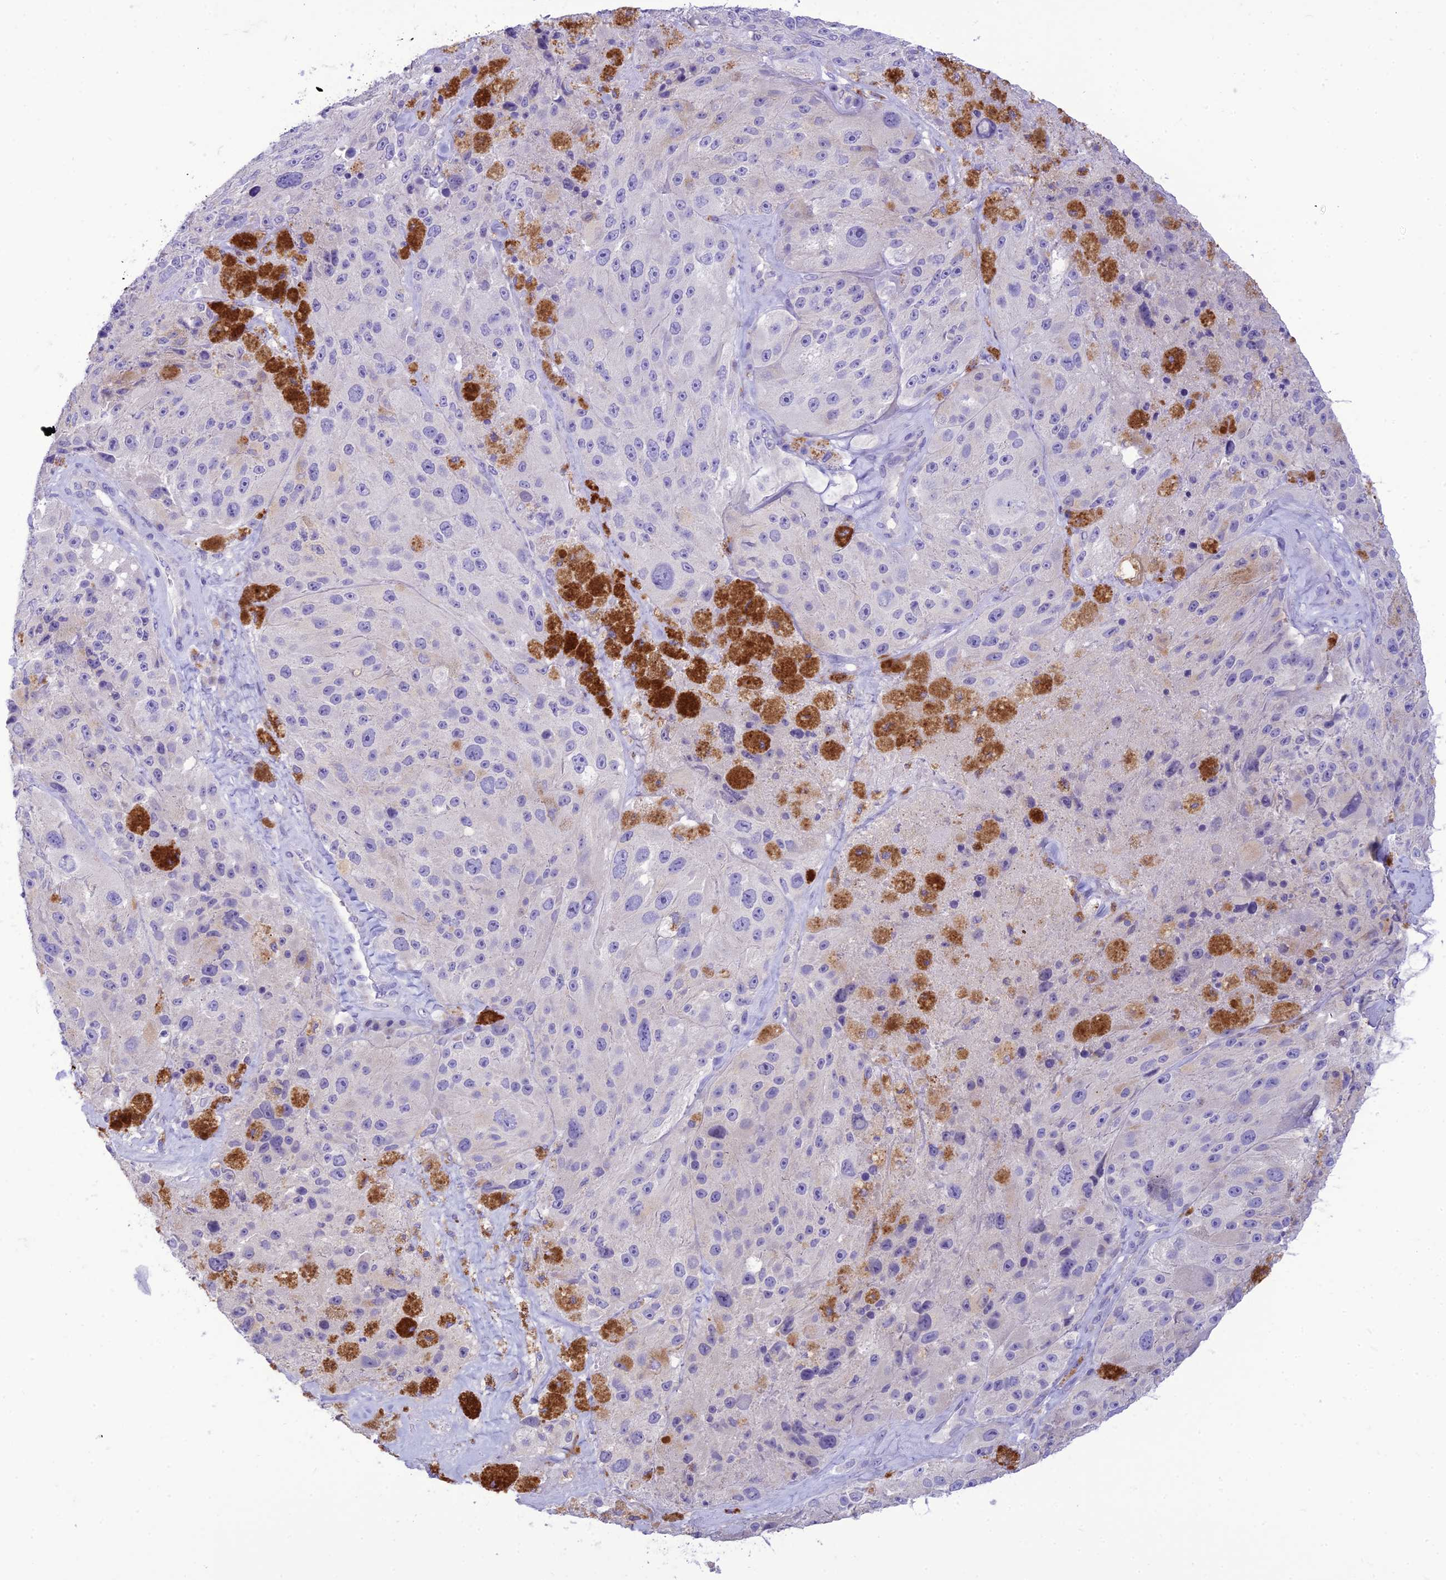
{"staining": {"intensity": "negative", "quantity": "none", "location": "none"}, "tissue": "melanoma", "cell_type": "Tumor cells", "image_type": "cancer", "snomed": [{"axis": "morphology", "description": "Malignant melanoma, Metastatic site"}, {"axis": "topography", "description": "Lymph node"}], "caption": "There is no significant positivity in tumor cells of melanoma. (DAB immunohistochemistry (IHC), high magnification).", "gene": "DHDH", "patient": {"sex": "male", "age": 62}}